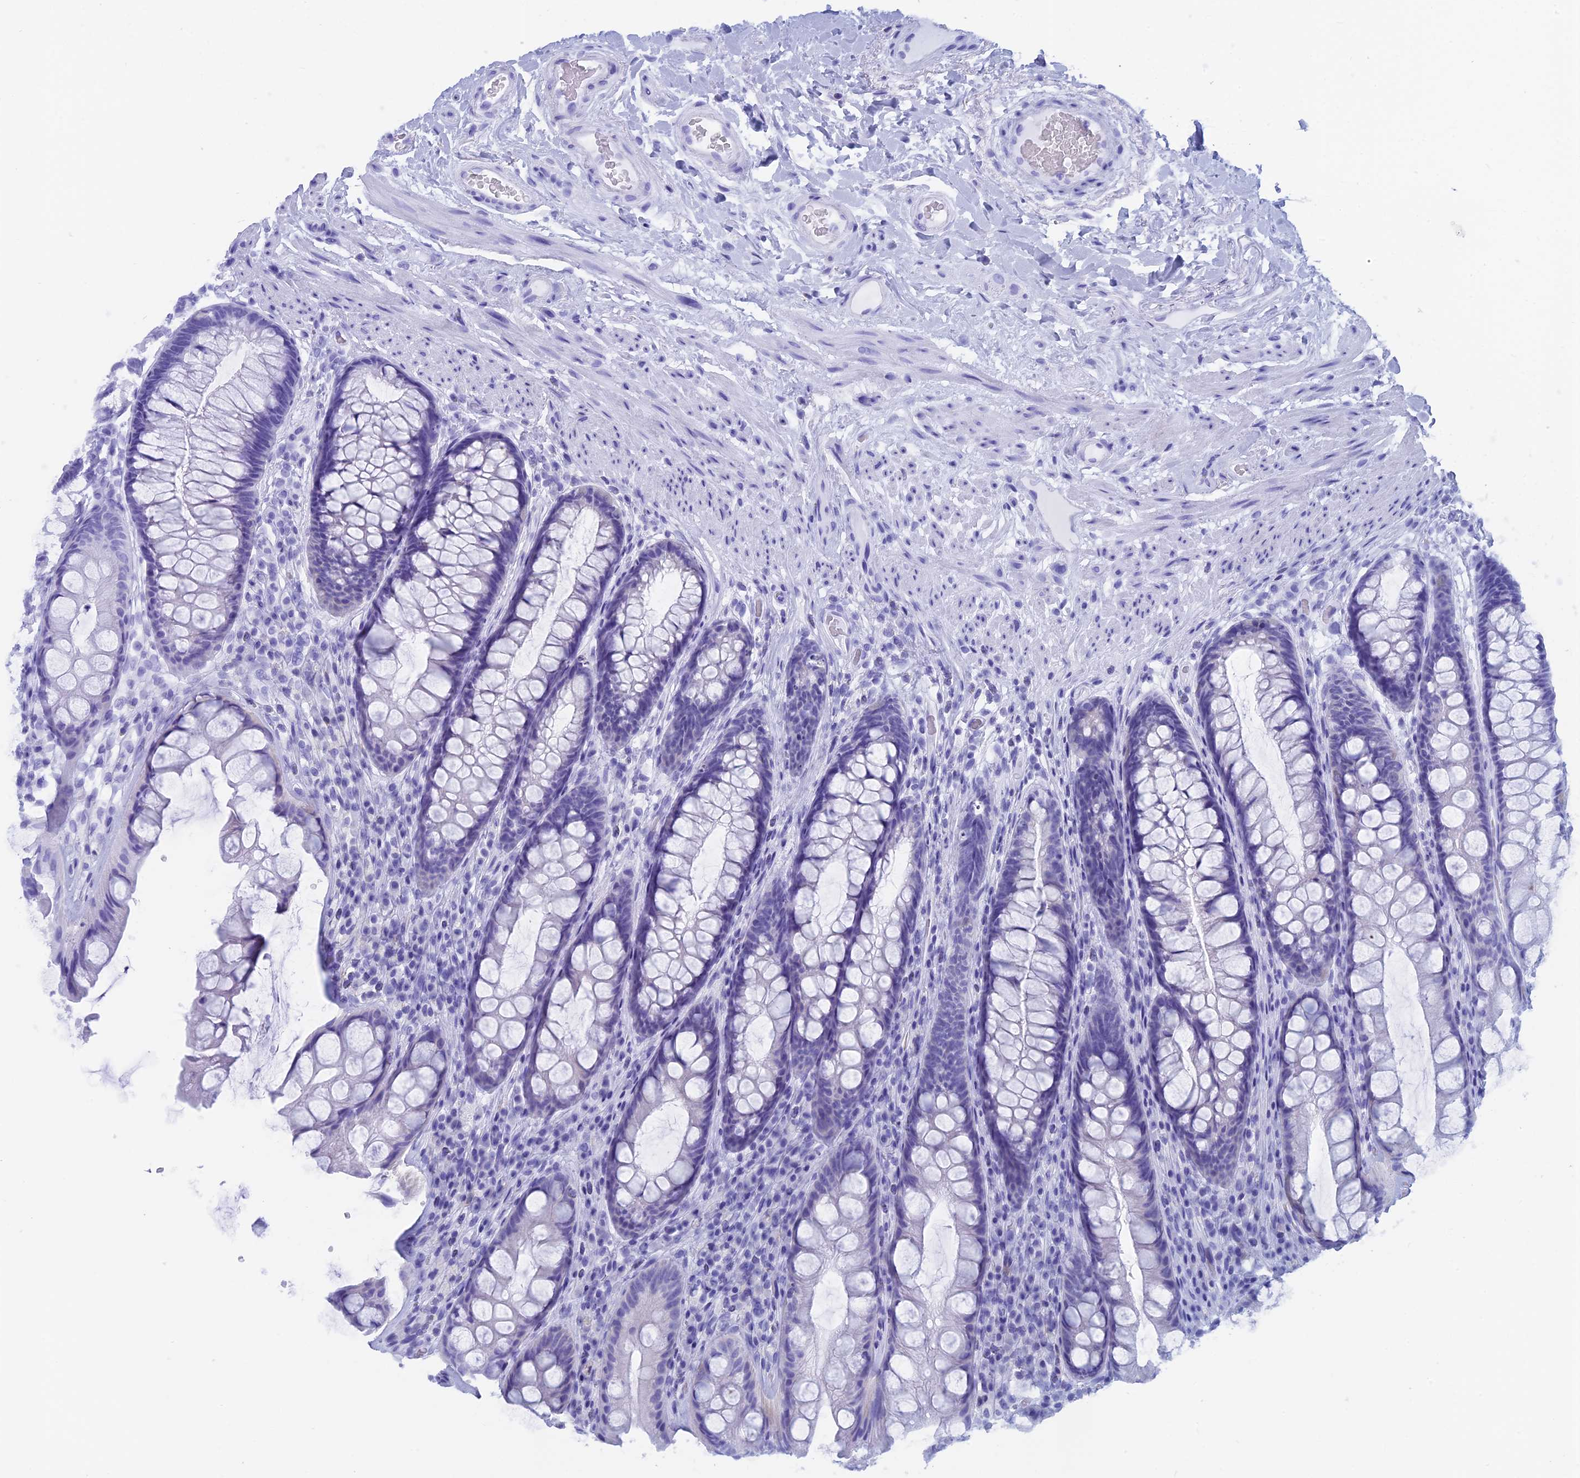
{"staining": {"intensity": "negative", "quantity": "none", "location": "none"}, "tissue": "rectum", "cell_type": "Glandular cells", "image_type": "normal", "snomed": [{"axis": "morphology", "description": "Normal tissue, NOS"}, {"axis": "topography", "description": "Rectum"}], "caption": "Micrograph shows no significant protein staining in glandular cells of benign rectum. (DAB IHC with hematoxylin counter stain).", "gene": "CAPS", "patient": {"sex": "male", "age": 74}}